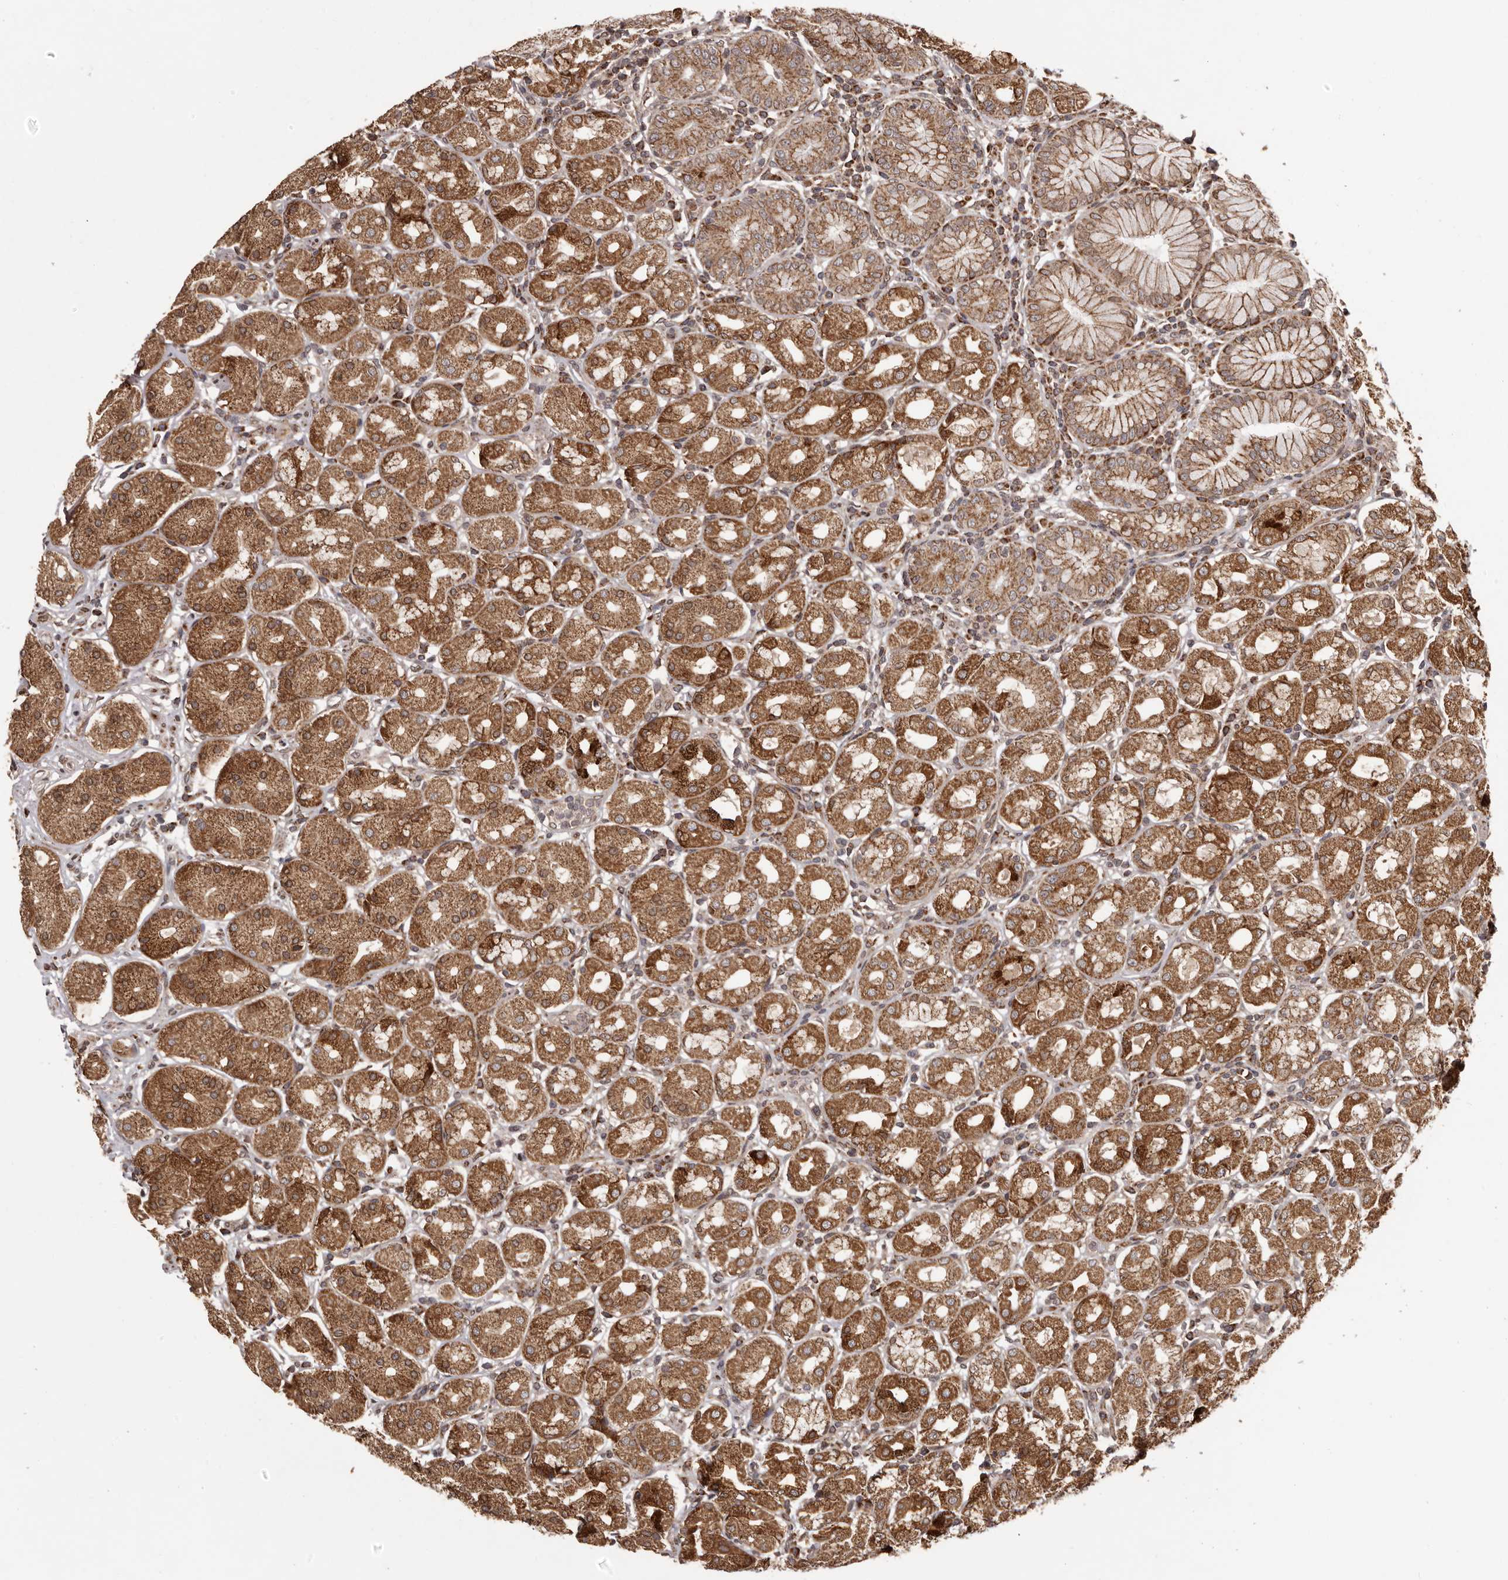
{"staining": {"intensity": "strong", "quantity": ">75%", "location": "cytoplasmic/membranous"}, "tissue": "stomach", "cell_type": "Glandular cells", "image_type": "normal", "snomed": [{"axis": "morphology", "description": "Normal tissue, NOS"}, {"axis": "topography", "description": "Stomach"}, {"axis": "topography", "description": "Stomach, lower"}], "caption": "Immunohistochemical staining of normal human stomach reveals high levels of strong cytoplasmic/membranous positivity in about >75% of glandular cells.", "gene": "CHRM2", "patient": {"sex": "female", "age": 56}}